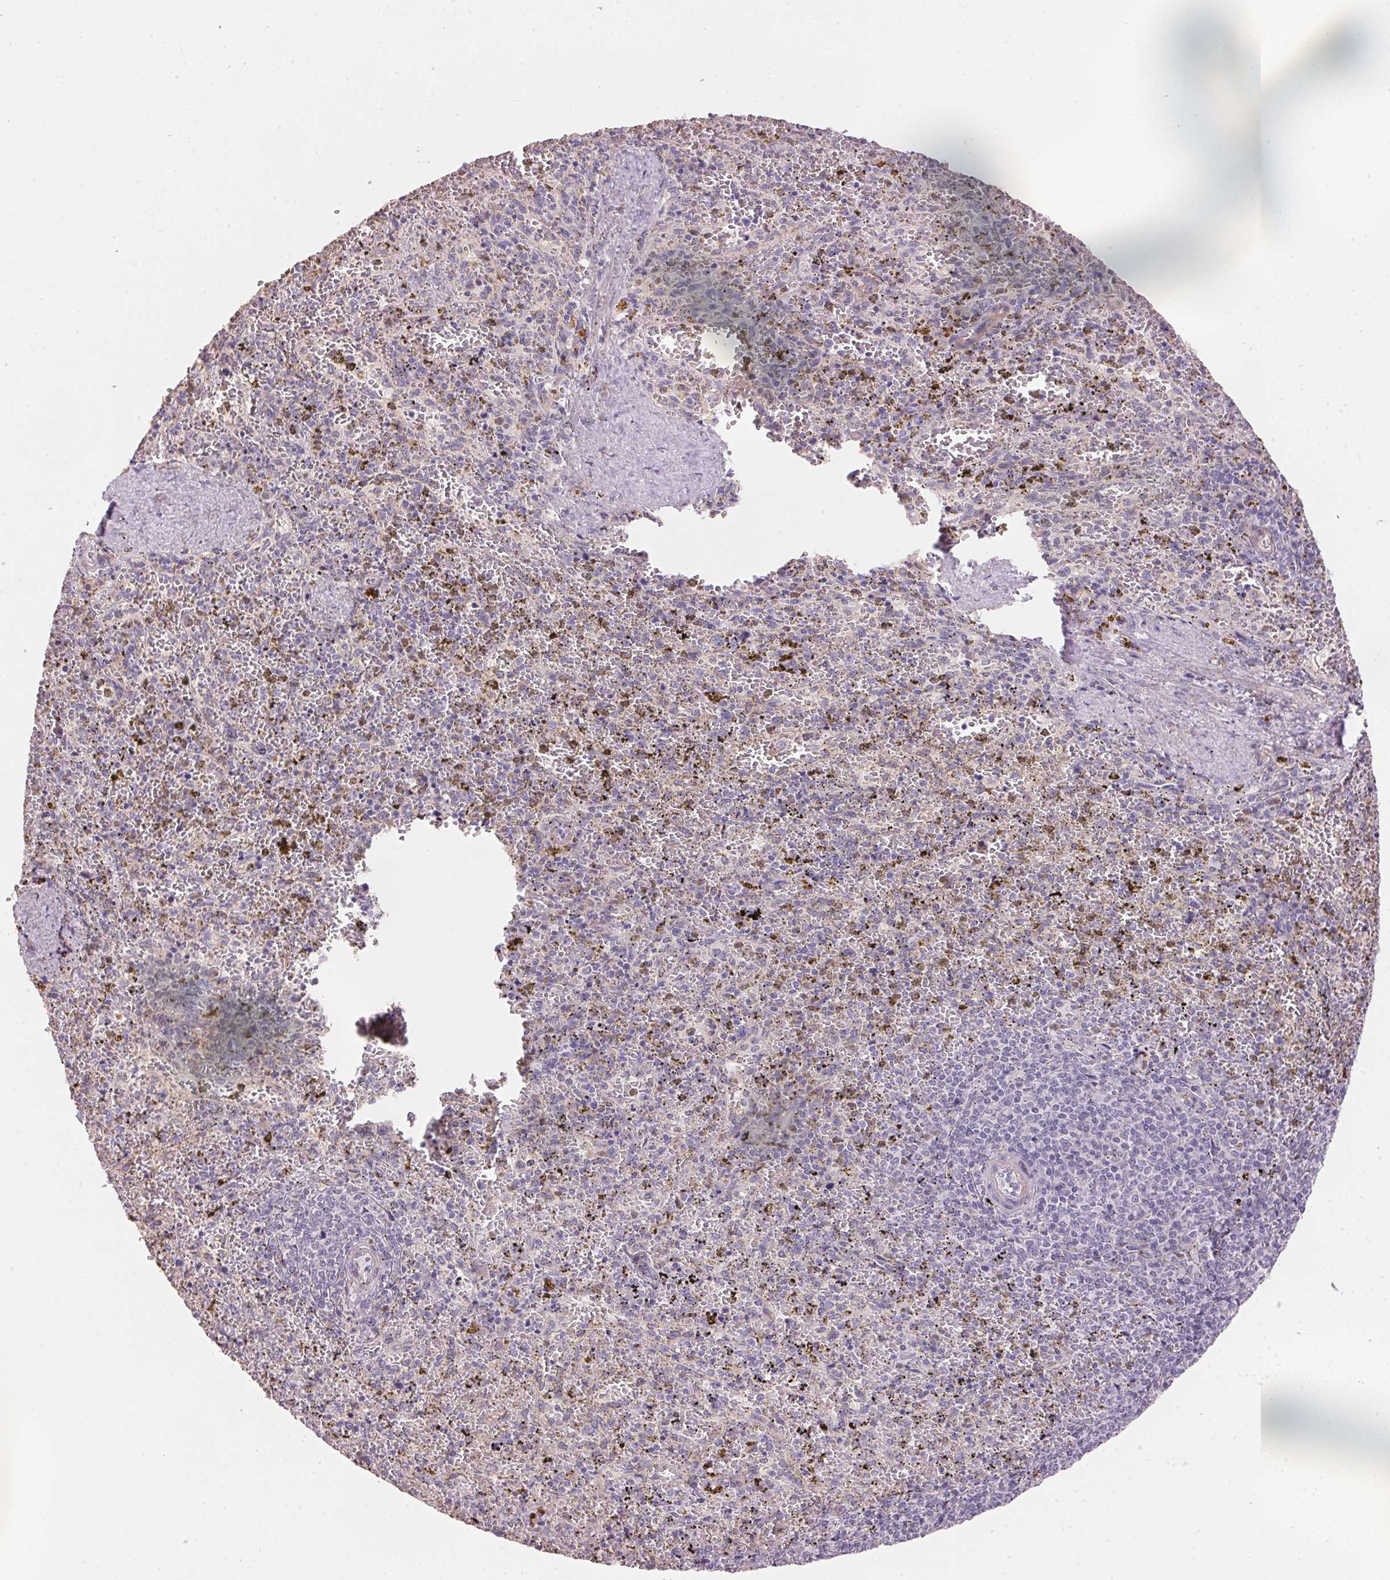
{"staining": {"intensity": "negative", "quantity": "none", "location": "none"}, "tissue": "spleen", "cell_type": "Cells in red pulp", "image_type": "normal", "snomed": [{"axis": "morphology", "description": "Normal tissue, NOS"}, {"axis": "topography", "description": "Spleen"}], "caption": "Spleen was stained to show a protein in brown. There is no significant staining in cells in red pulp. (DAB (3,3'-diaminobenzidine) immunohistochemistry (IHC) with hematoxylin counter stain).", "gene": "LYZL6", "patient": {"sex": "female", "age": 50}}